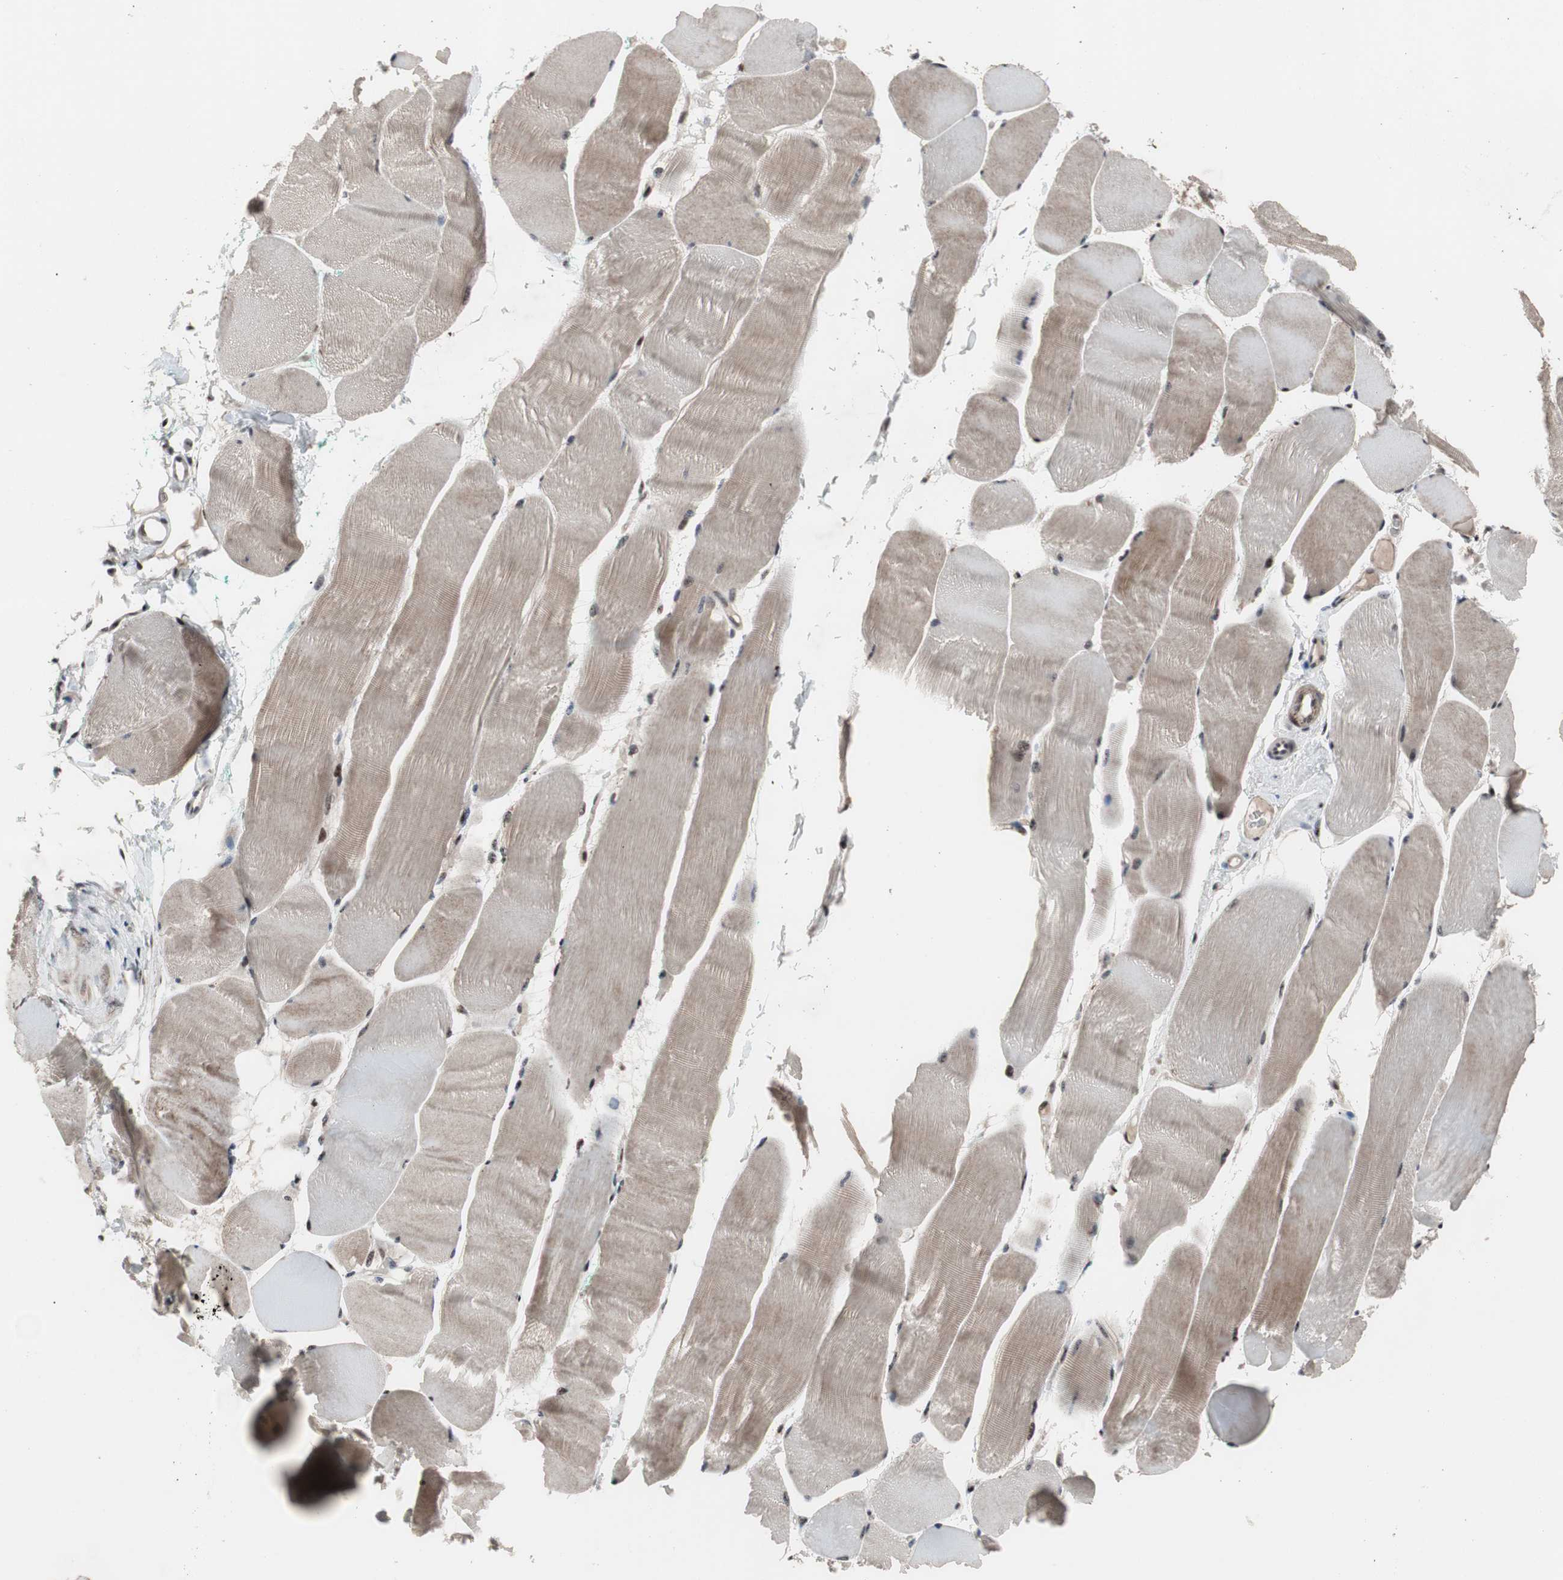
{"staining": {"intensity": "weak", "quantity": "25%-75%", "location": "cytoplasmic/membranous,nuclear"}, "tissue": "skeletal muscle", "cell_type": "Myocytes", "image_type": "normal", "snomed": [{"axis": "morphology", "description": "Normal tissue, NOS"}, {"axis": "morphology", "description": "Squamous cell carcinoma, NOS"}, {"axis": "topography", "description": "Skeletal muscle"}], "caption": "An IHC image of benign tissue is shown. Protein staining in brown labels weak cytoplasmic/membranous,nuclear positivity in skeletal muscle within myocytes. The protein is stained brown, and the nuclei are stained in blue (DAB (3,3'-diaminobenzidine) IHC with brightfield microscopy, high magnification).", "gene": "PINX1", "patient": {"sex": "male", "age": 51}}